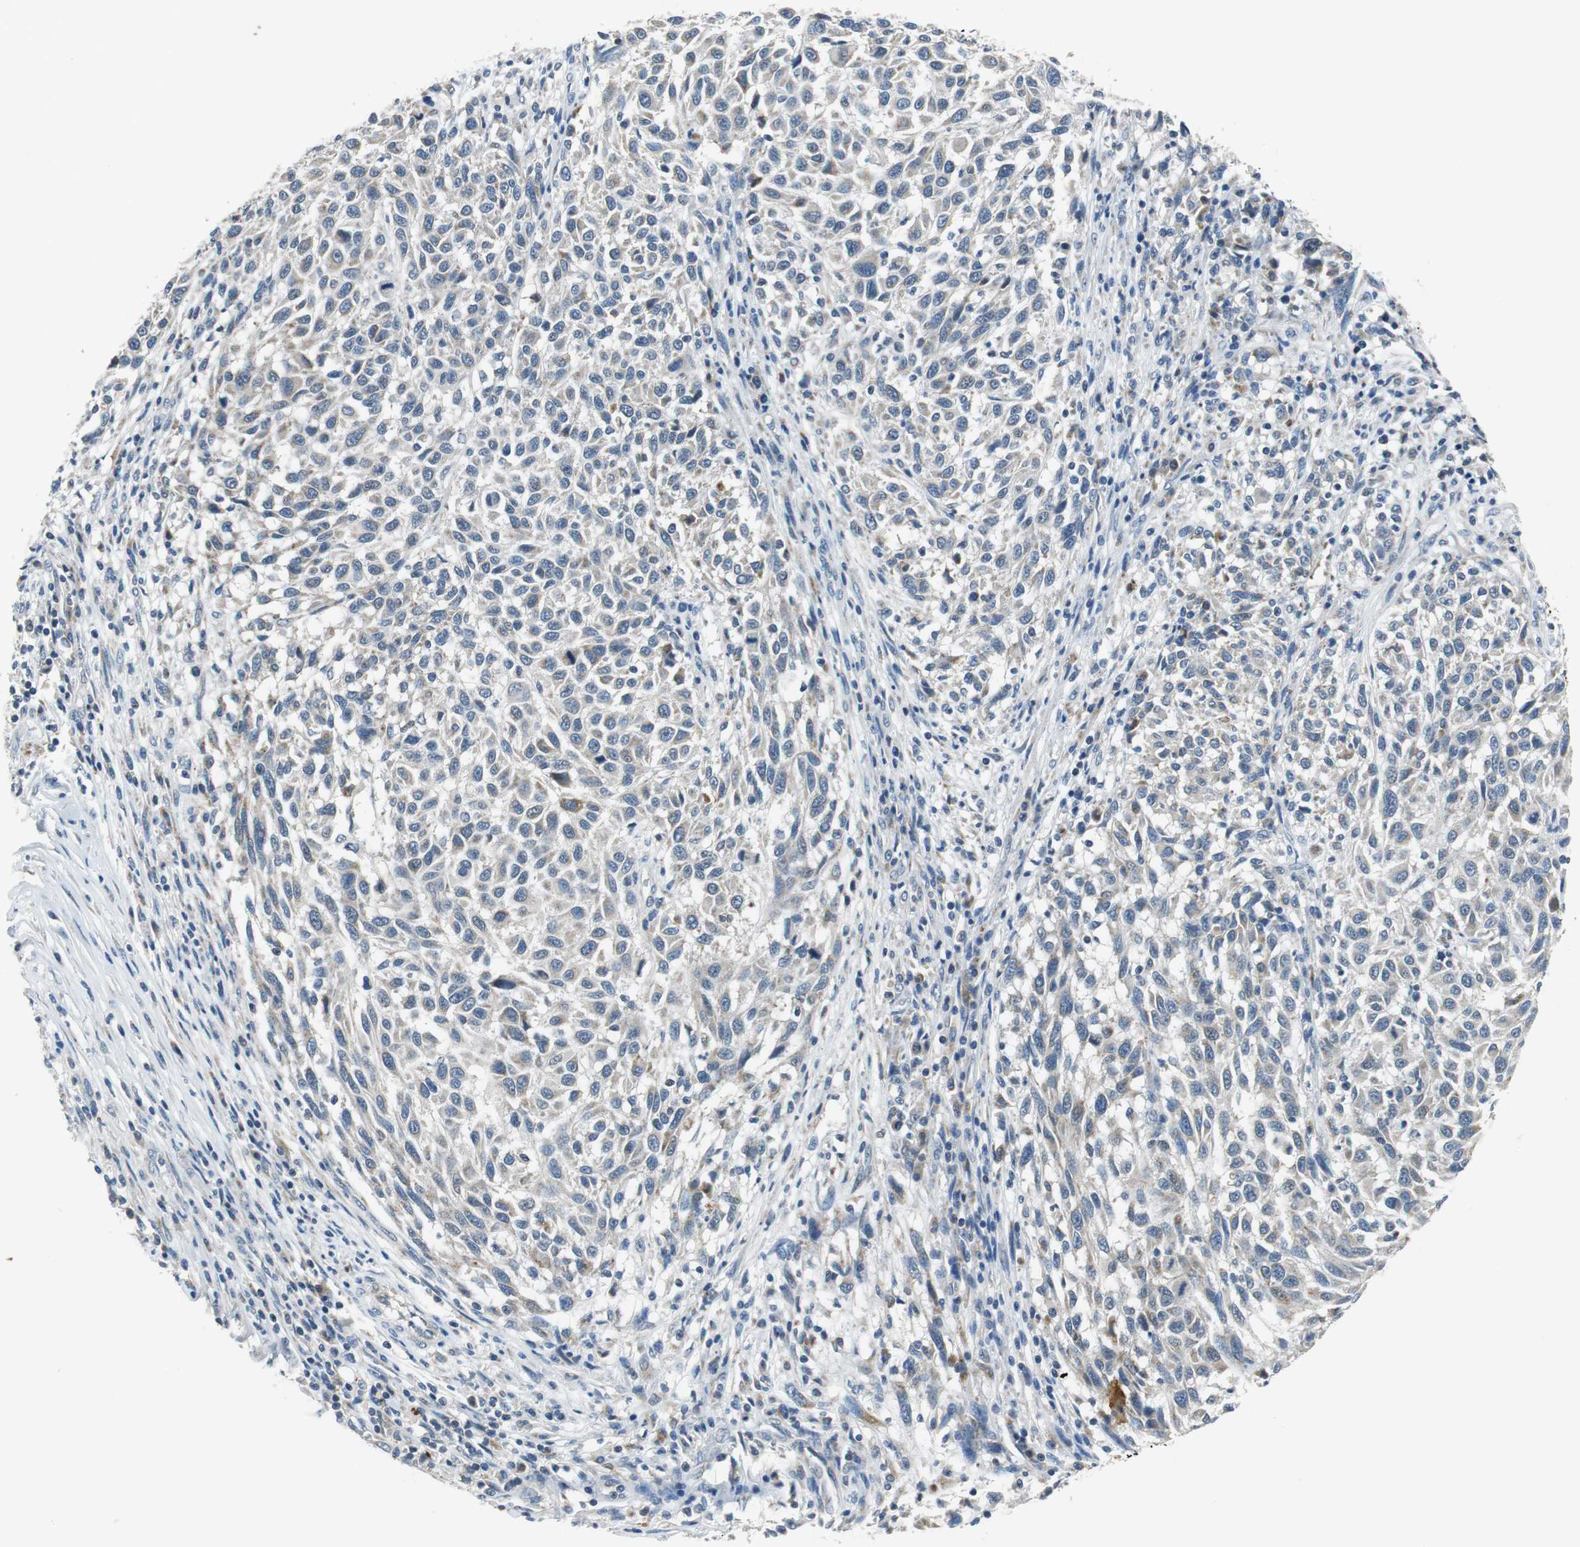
{"staining": {"intensity": "moderate", "quantity": "<25%", "location": "cytoplasmic/membranous"}, "tissue": "melanoma", "cell_type": "Tumor cells", "image_type": "cancer", "snomed": [{"axis": "morphology", "description": "Malignant melanoma, Metastatic site"}, {"axis": "topography", "description": "Lymph node"}], "caption": "Malignant melanoma (metastatic site) was stained to show a protein in brown. There is low levels of moderate cytoplasmic/membranous staining in about <25% of tumor cells.", "gene": "NLGN1", "patient": {"sex": "male", "age": 61}}